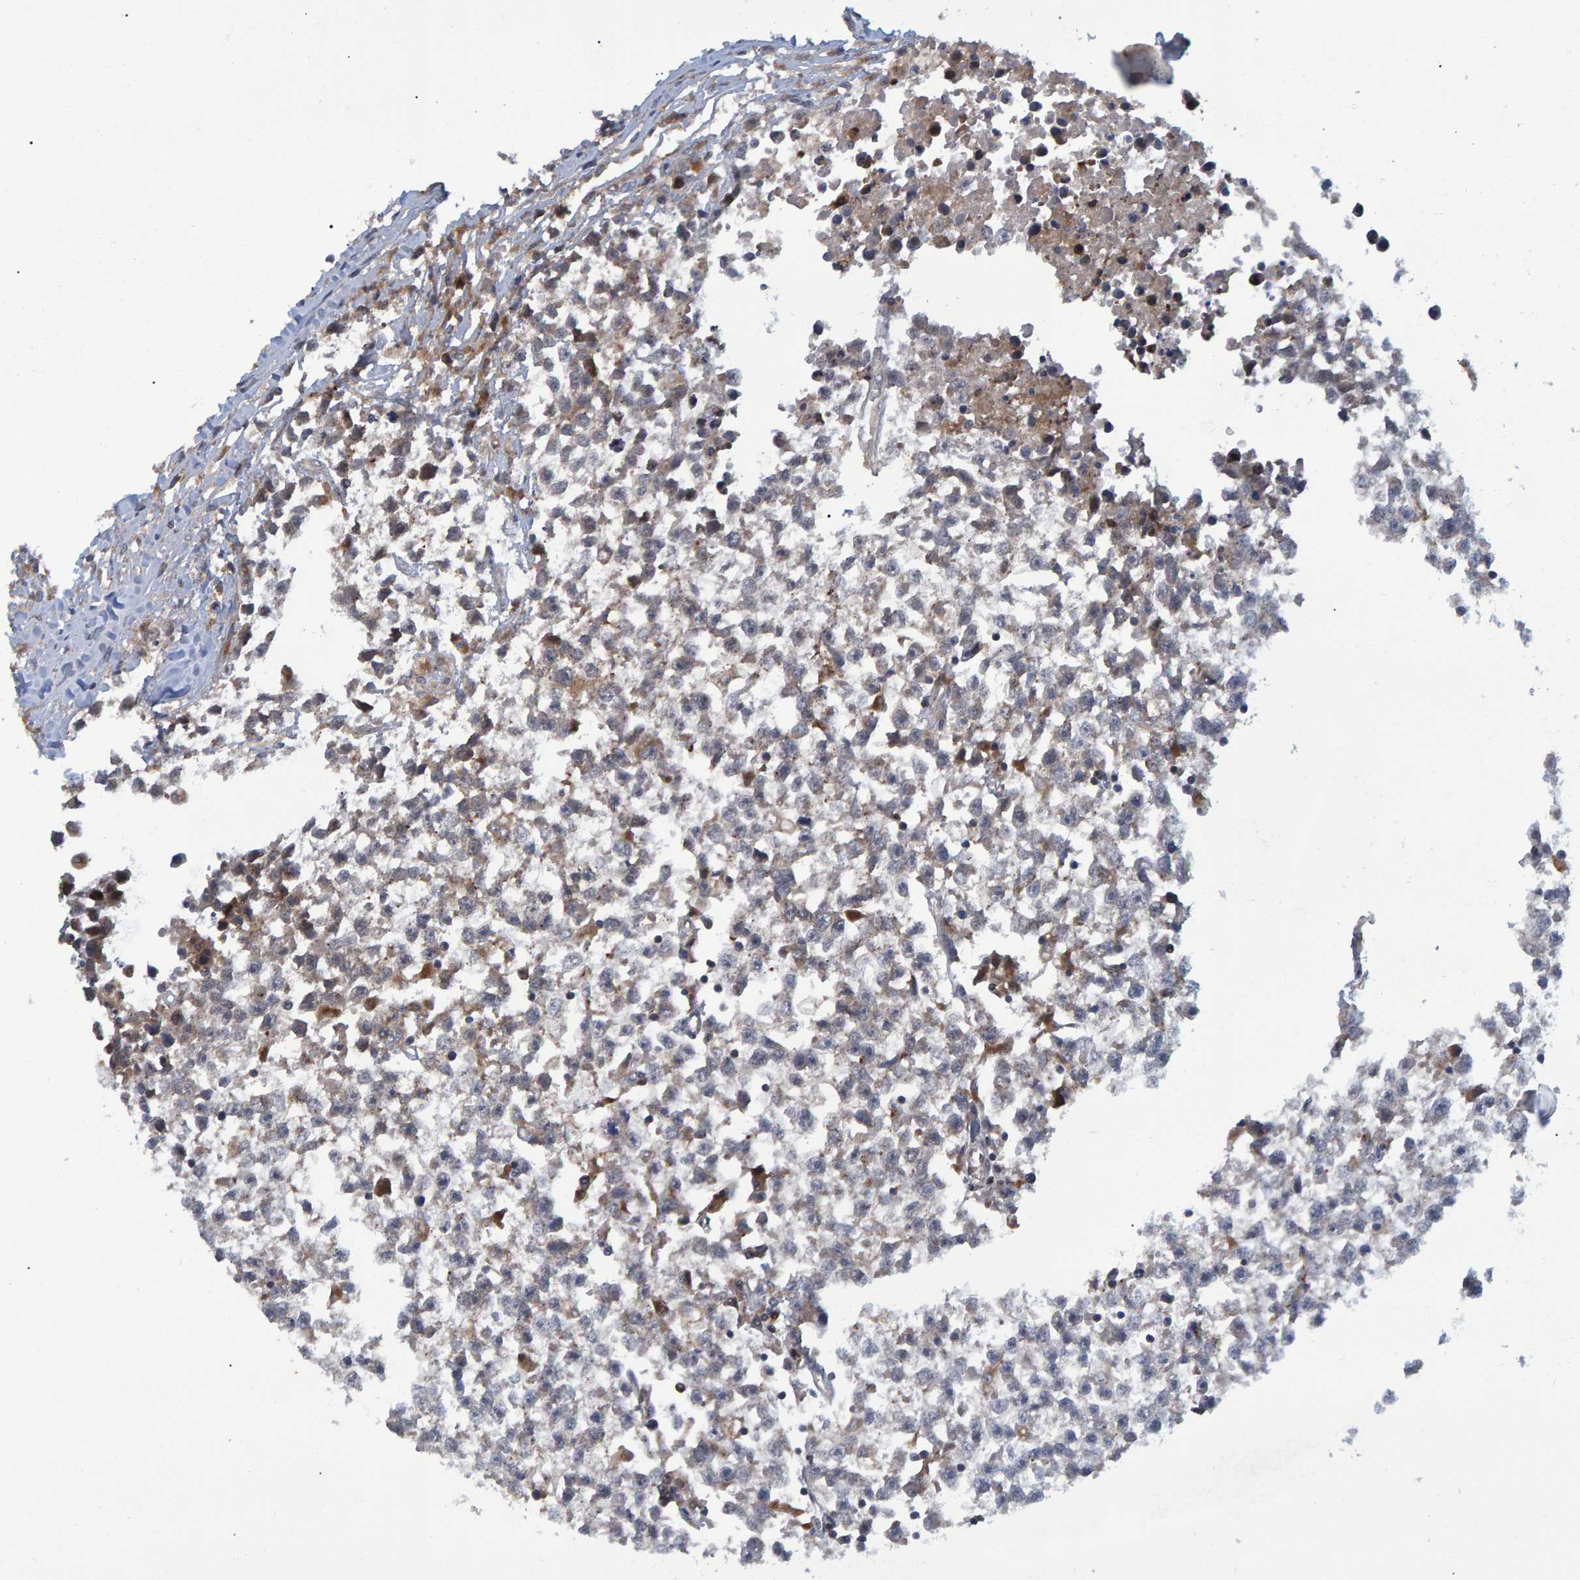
{"staining": {"intensity": "weak", "quantity": "<25%", "location": "cytoplasmic/membranous"}, "tissue": "testis cancer", "cell_type": "Tumor cells", "image_type": "cancer", "snomed": [{"axis": "morphology", "description": "Seminoma, NOS"}, {"axis": "morphology", "description": "Carcinoma, Embryonal, NOS"}, {"axis": "topography", "description": "Testis"}], "caption": "IHC micrograph of neoplastic tissue: human seminoma (testis) stained with DAB shows no significant protein staining in tumor cells.", "gene": "ATP6V1H", "patient": {"sex": "male", "age": 51}}